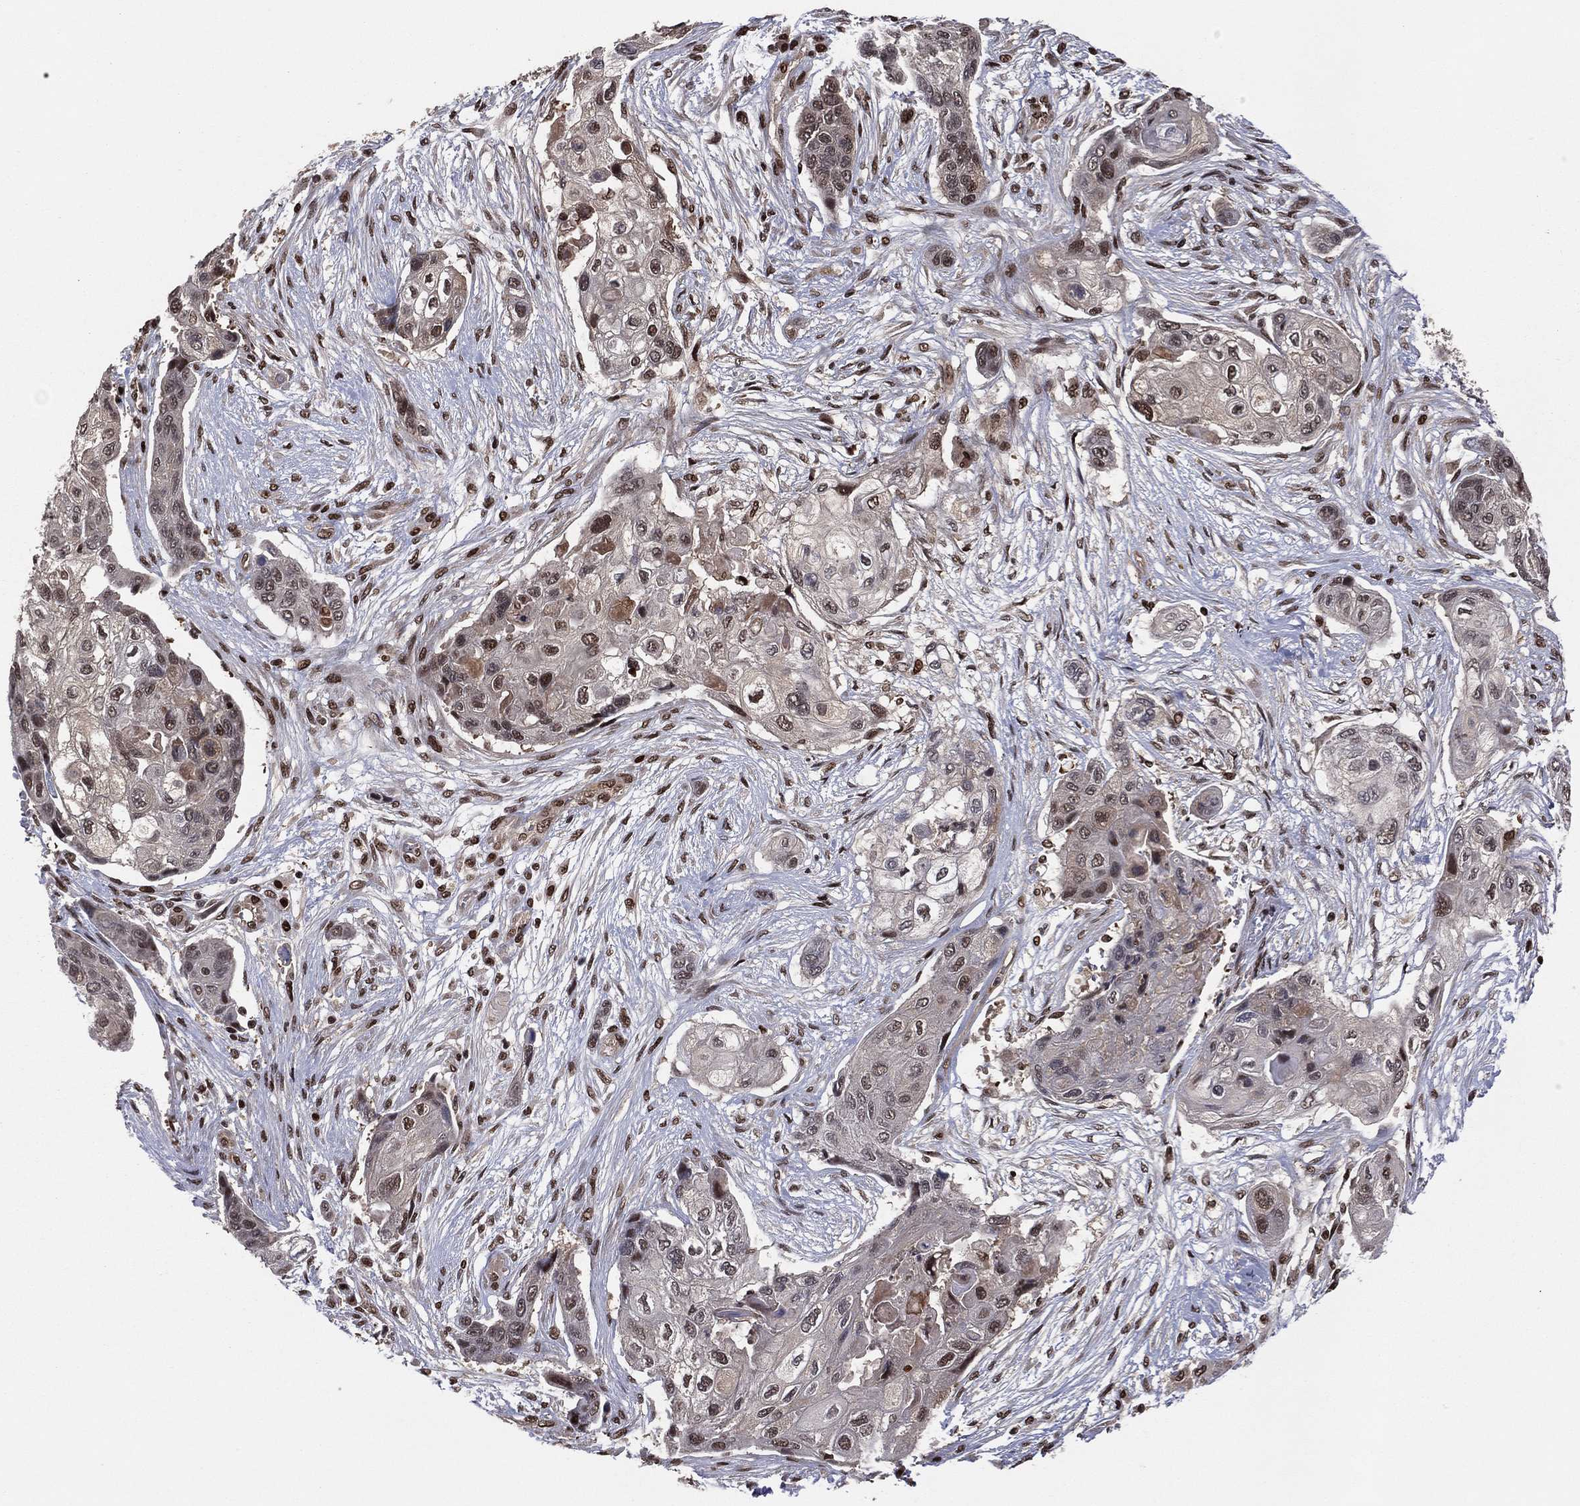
{"staining": {"intensity": "strong", "quantity": "<25%", "location": "nuclear"}, "tissue": "lung cancer", "cell_type": "Tumor cells", "image_type": "cancer", "snomed": [{"axis": "morphology", "description": "Squamous cell carcinoma, NOS"}, {"axis": "topography", "description": "Lung"}], "caption": "The micrograph reveals staining of lung cancer (squamous cell carcinoma), revealing strong nuclear protein expression (brown color) within tumor cells.", "gene": "PSMA1", "patient": {"sex": "male", "age": 69}}